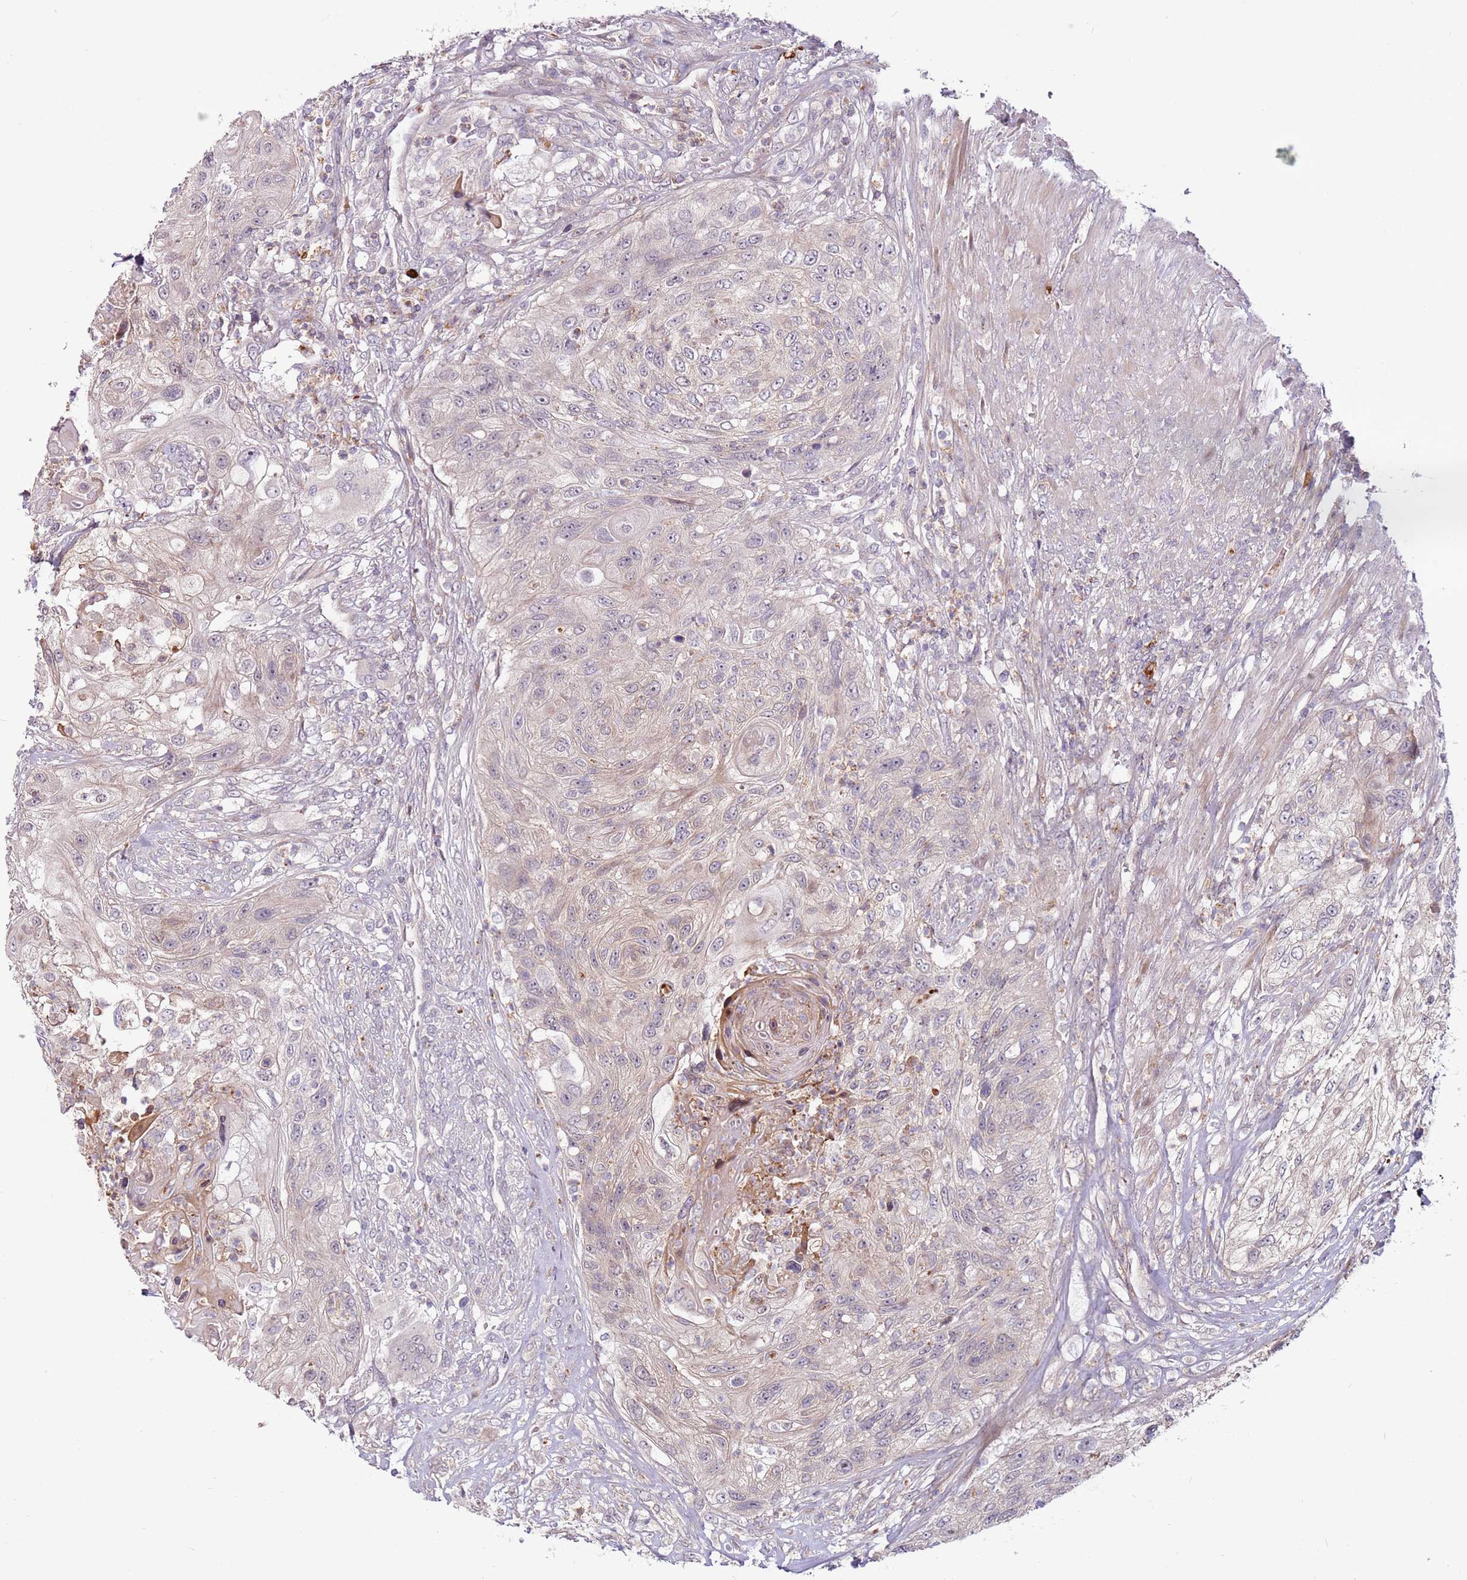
{"staining": {"intensity": "negative", "quantity": "none", "location": "none"}, "tissue": "urothelial cancer", "cell_type": "Tumor cells", "image_type": "cancer", "snomed": [{"axis": "morphology", "description": "Urothelial carcinoma, High grade"}, {"axis": "topography", "description": "Urinary bladder"}], "caption": "Immunohistochemistry (IHC) of human urothelial carcinoma (high-grade) demonstrates no staining in tumor cells. (Stains: DAB (3,3'-diaminobenzidine) IHC with hematoxylin counter stain, Microscopy: brightfield microscopy at high magnification).", "gene": "MTG2", "patient": {"sex": "female", "age": 60}}